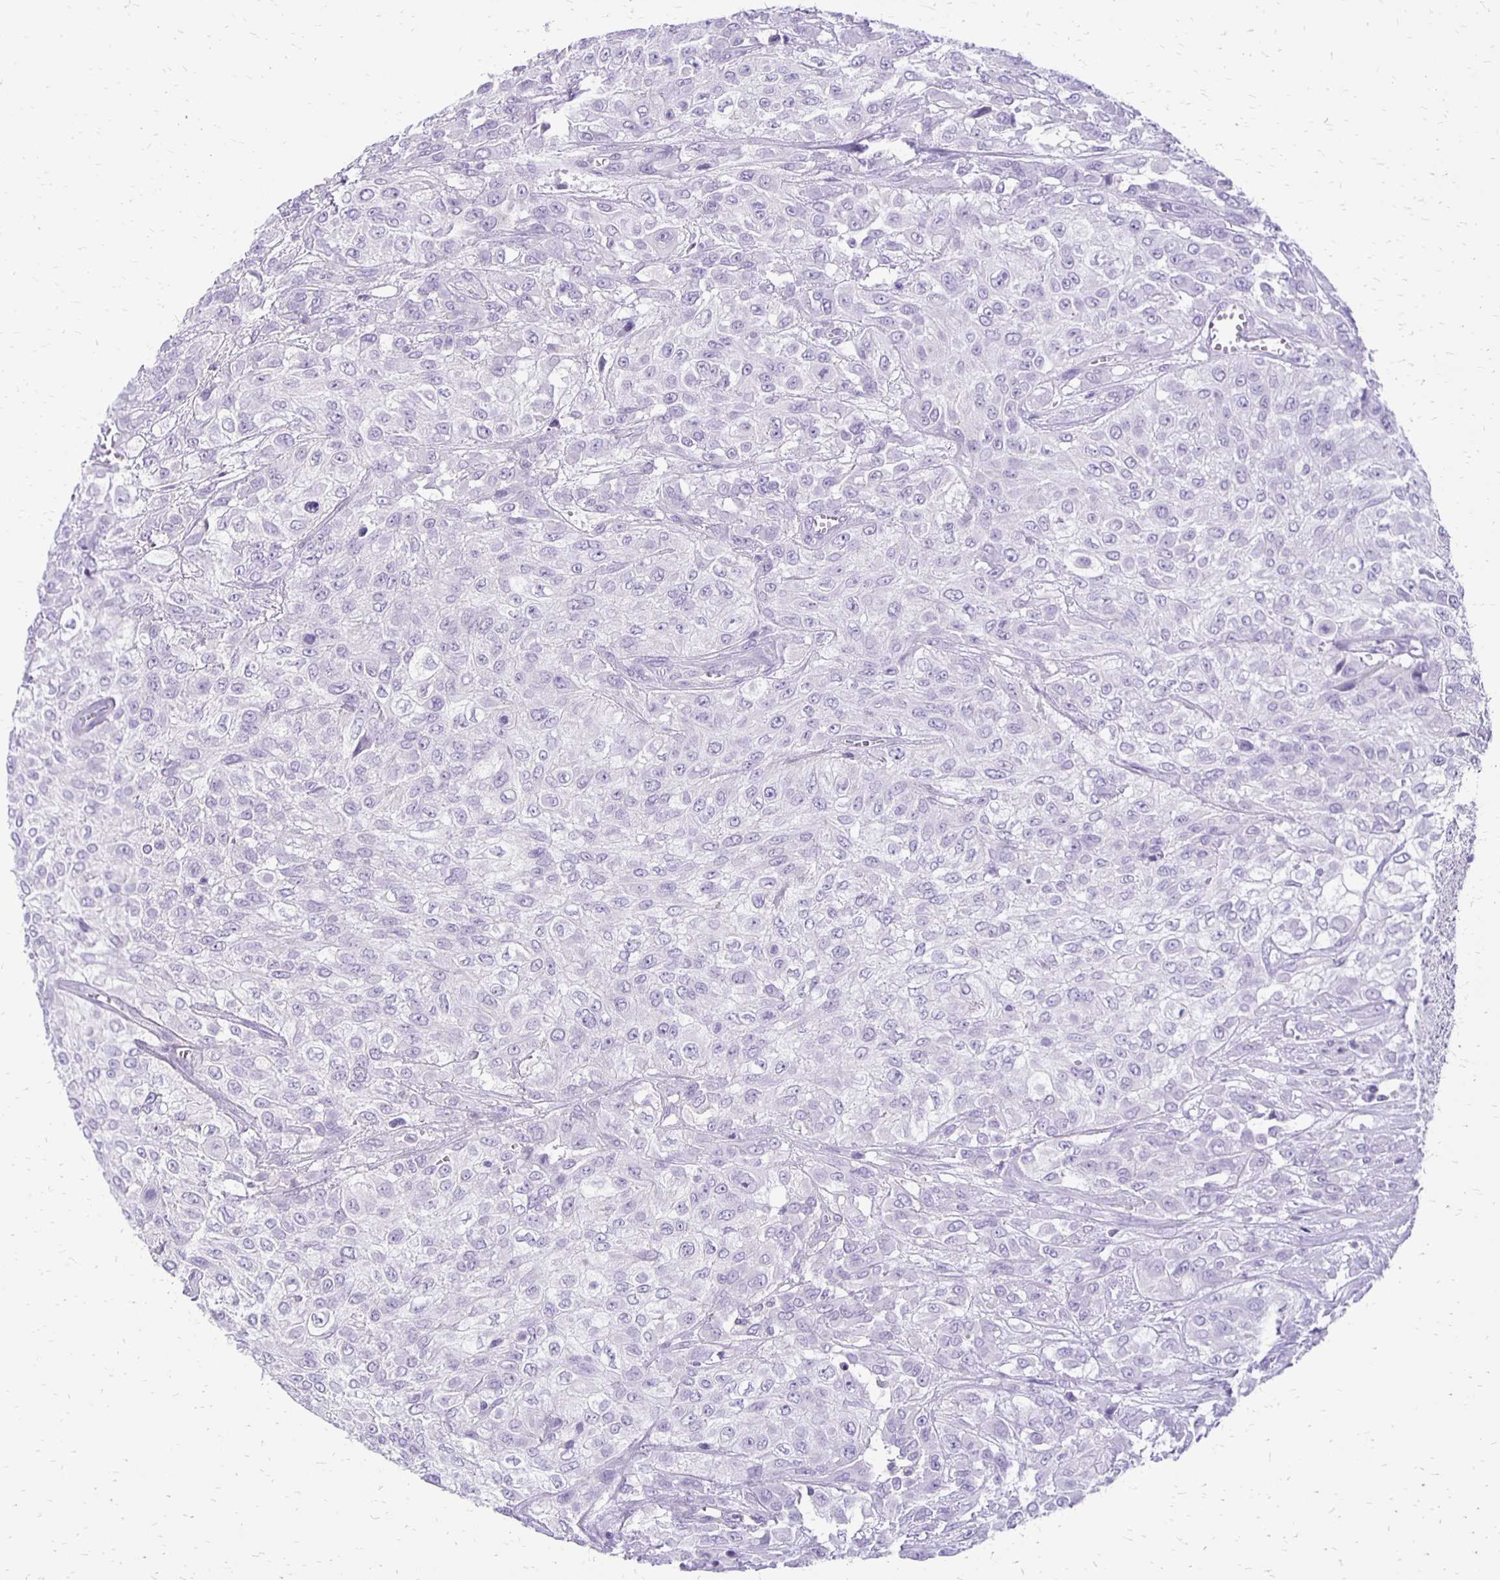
{"staining": {"intensity": "negative", "quantity": "none", "location": "none"}, "tissue": "urothelial cancer", "cell_type": "Tumor cells", "image_type": "cancer", "snomed": [{"axis": "morphology", "description": "Urothelial carcinoma, High grade"}, {"axis": "topography", "description": "Urinary bladder"}], "caption": "The photomicrograph exhibits no staining of tumor cells in urothelial cancer. Nuclei are stained in blue.", "gene": "ANKRD45", "patient": {"sex": "male", "age": 57}}